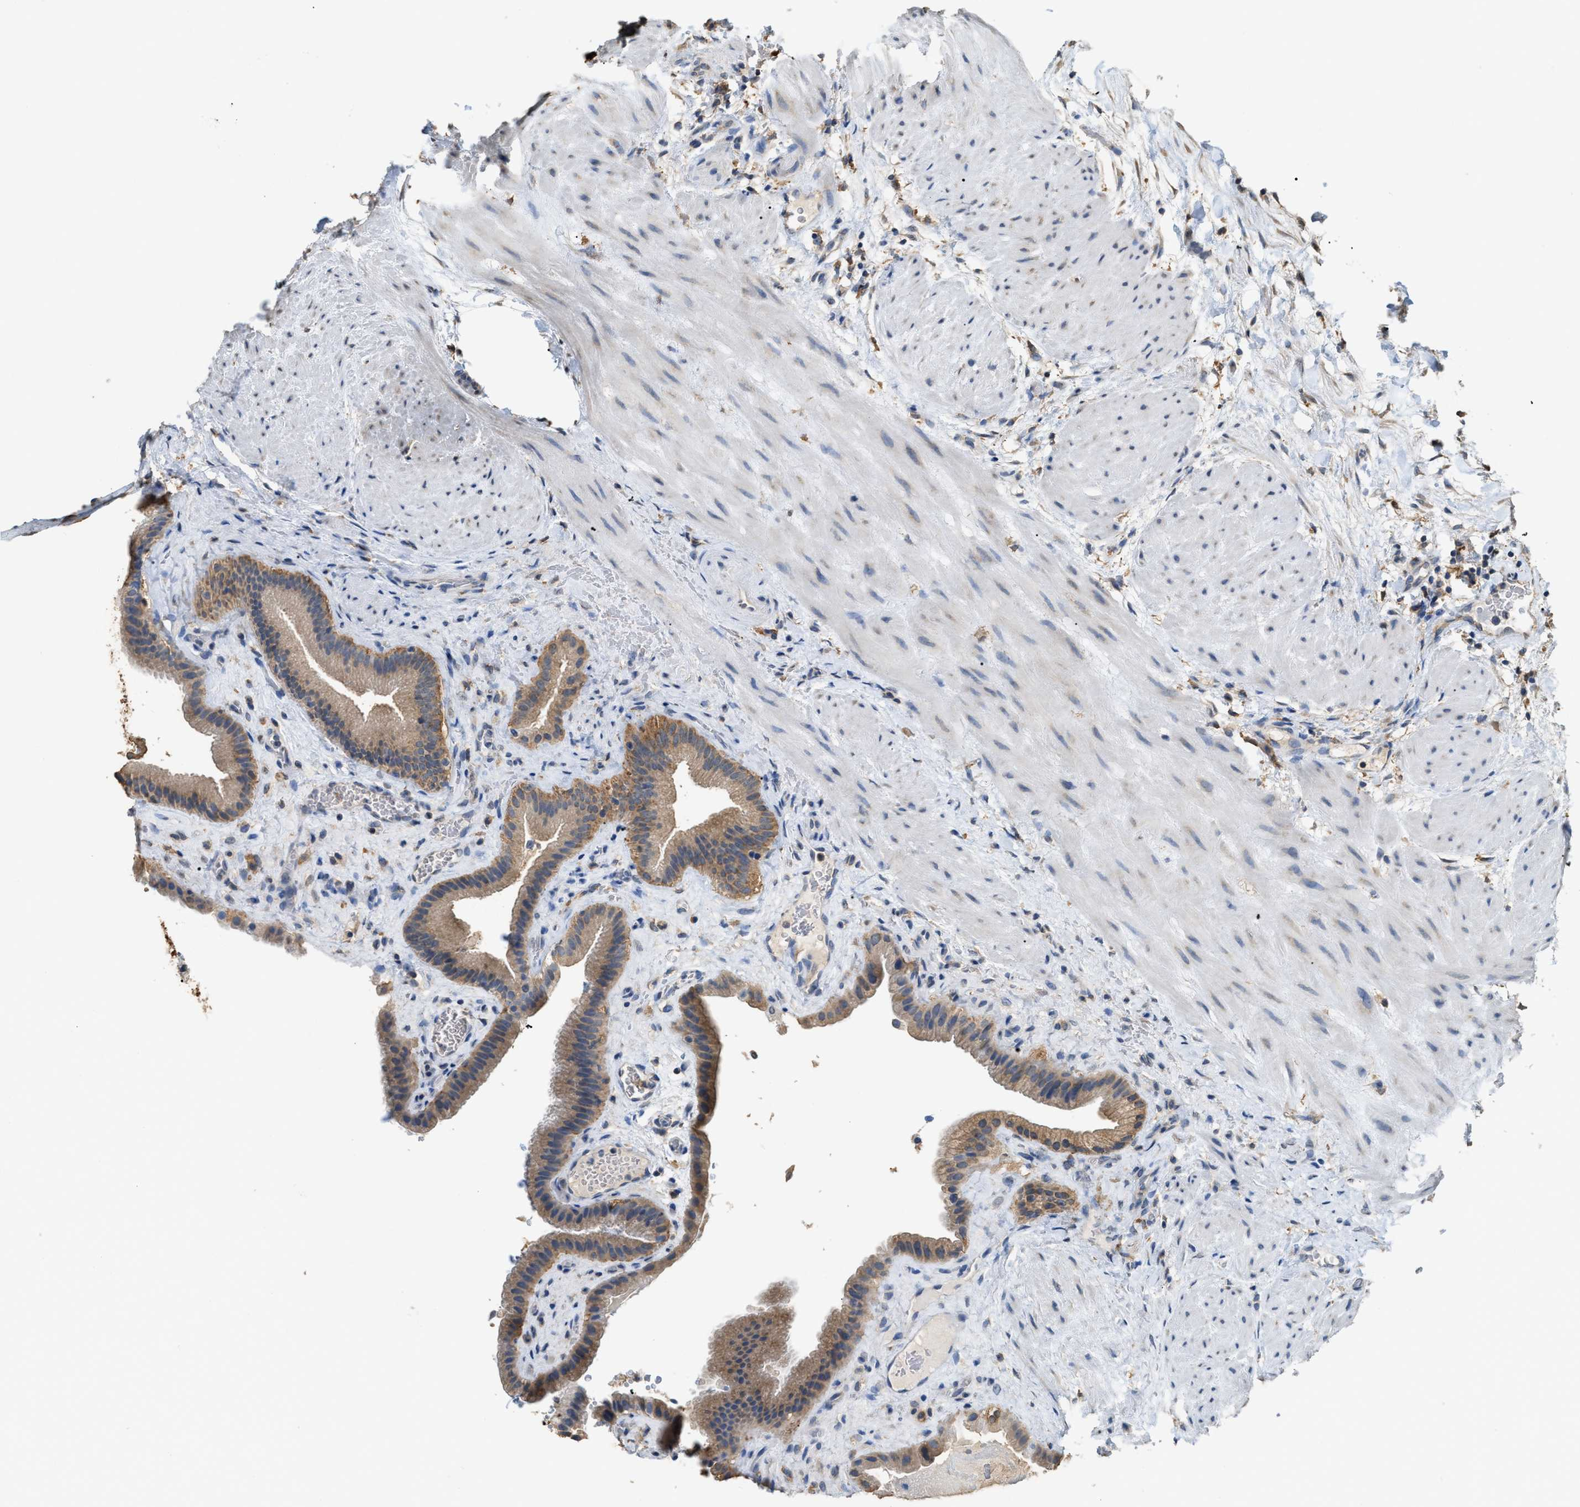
{"staining": {"intensity": "moderate", "quantity": ">75%", "location": "cytoplasmic/membranous"}, "tissue": "gallbladder", "cell_type": "Glandular cells", "image_type": "normal", "snomed": [{"axis": "morphology", "description": "Normal tissue, NOS"}, {"axis": "topography", "description": "Gallbladder"}], "caption": "Immunohistochemistry of unremarkable gallbladder reveals medium levels of moderate cytoplasmic/membranous staining in approximately >75% of glandular cells.", "gene": "GCN1", "patient": {"sex": "male", "age": 49}}